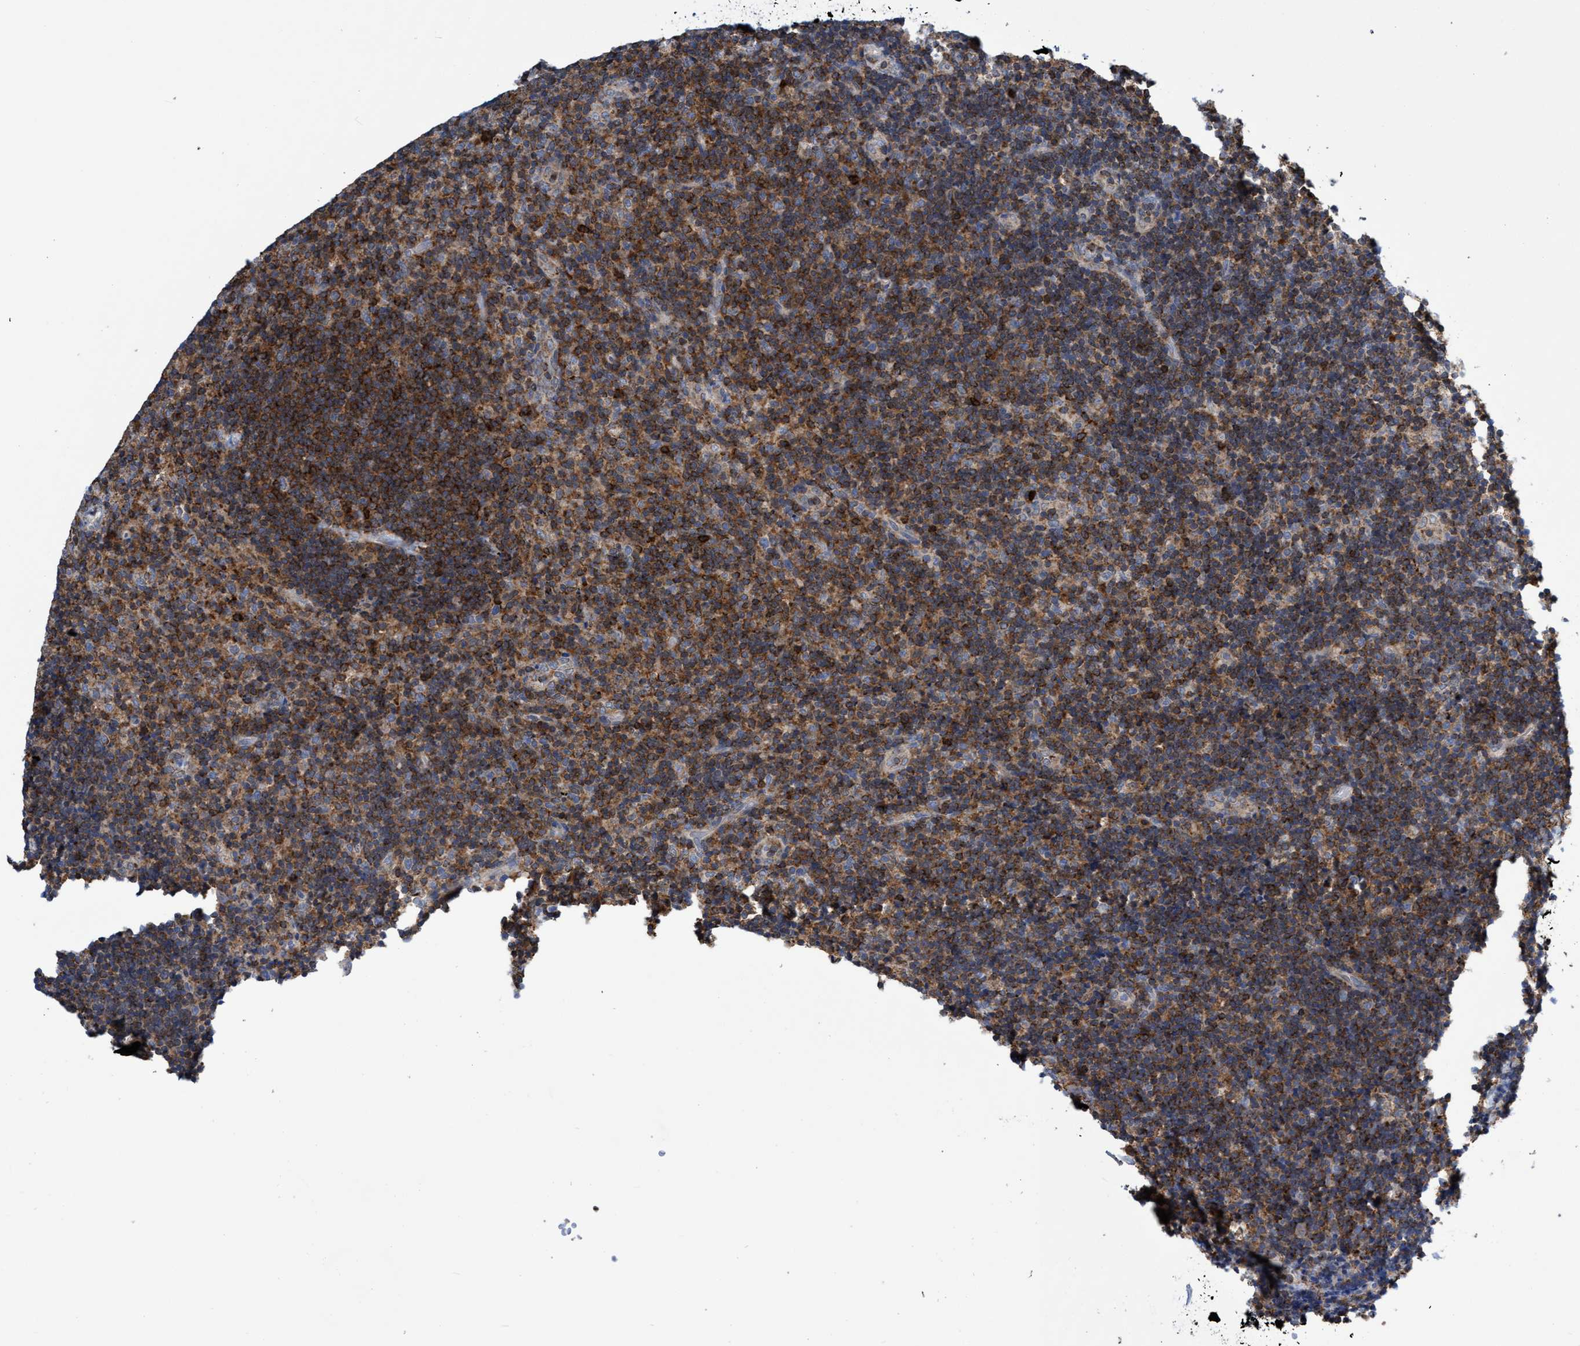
{"staining": {"intensity": "strong", "quantity": ">75%", "location": "cytoplasmic/membranous"}, "tissue": "lymphoma", "cell_type": "Tumor cells", "image_type": "cancer", "snomed": [{"axis": "morphology", "description": "Malignant lymphoma, non-Hodgkin's type, High grade"}, {"axis": "topography", "description": "Tonsil"}], "caption": "Immunohistochemistry (IHC) staining of lymphoma, which demonstrates high levels of strong cytoplasmic/membranous staining in approximately >75% of tumor cells indicating strong cytoplasmic/membranous protein staining. The staining was performed using DAB (brown) for protein detection and nuclei were counterstained in hematoxylin (blue).", "gene": "CRYZ", "patient": {"sex": "female", "age": 36}}